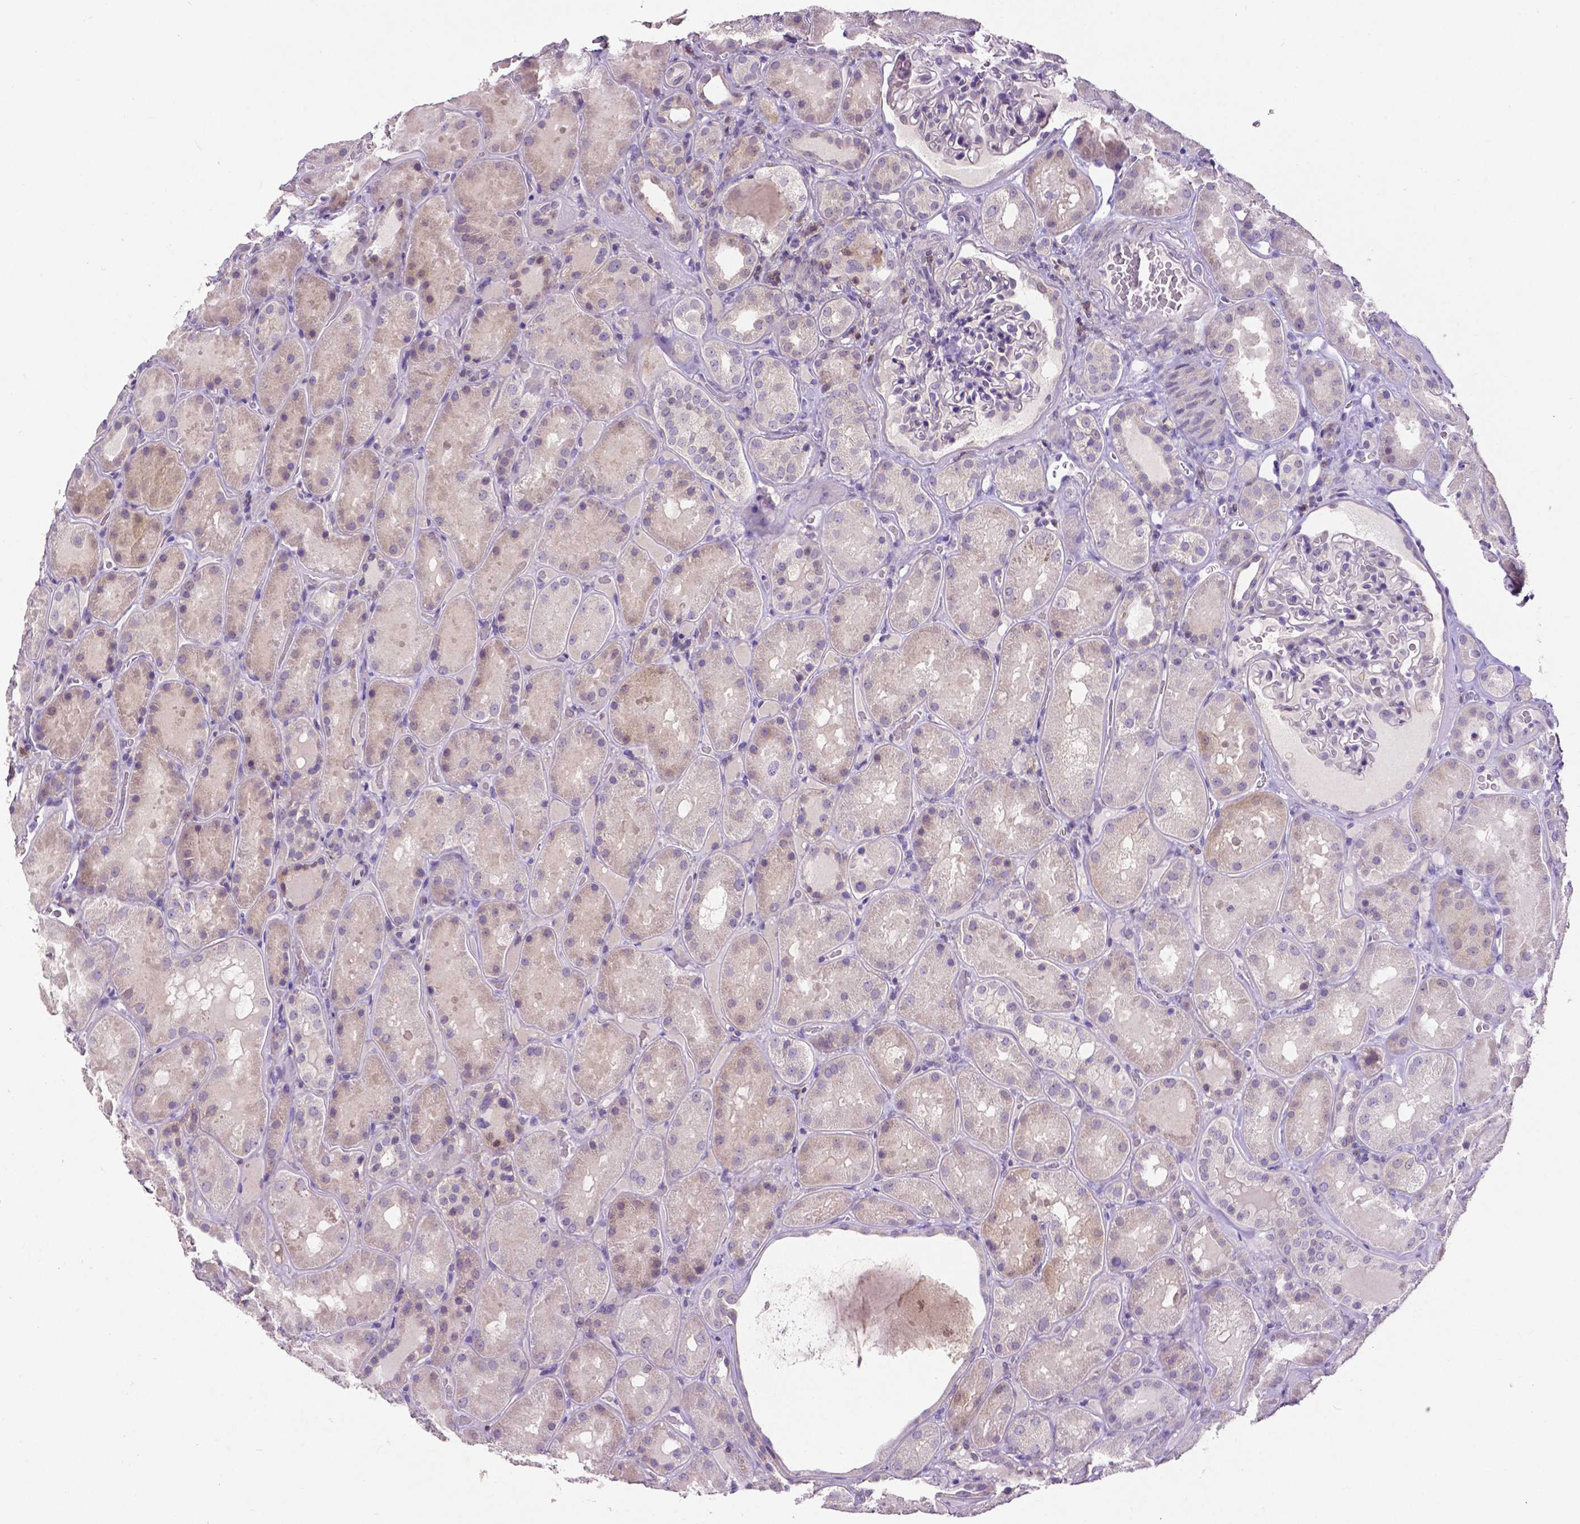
{"staining": {"intensity": "negative", "quantity": "none", "location": "none"}, "tissue": "kidney", "cell_type": "Cells in glomeruli", "image_type": "normal", "snomed": [{"axis": "morphology", "description": "Normal tissue, NOS"}, {"axis": "topography", "description": "Kidney"}], "caption": "A histopathology image of kidney stained for a protein exhibits no brown staining in cells in glomeruli.", "gene": "CD4", "patient": {"sex": "male", "age": 73}}